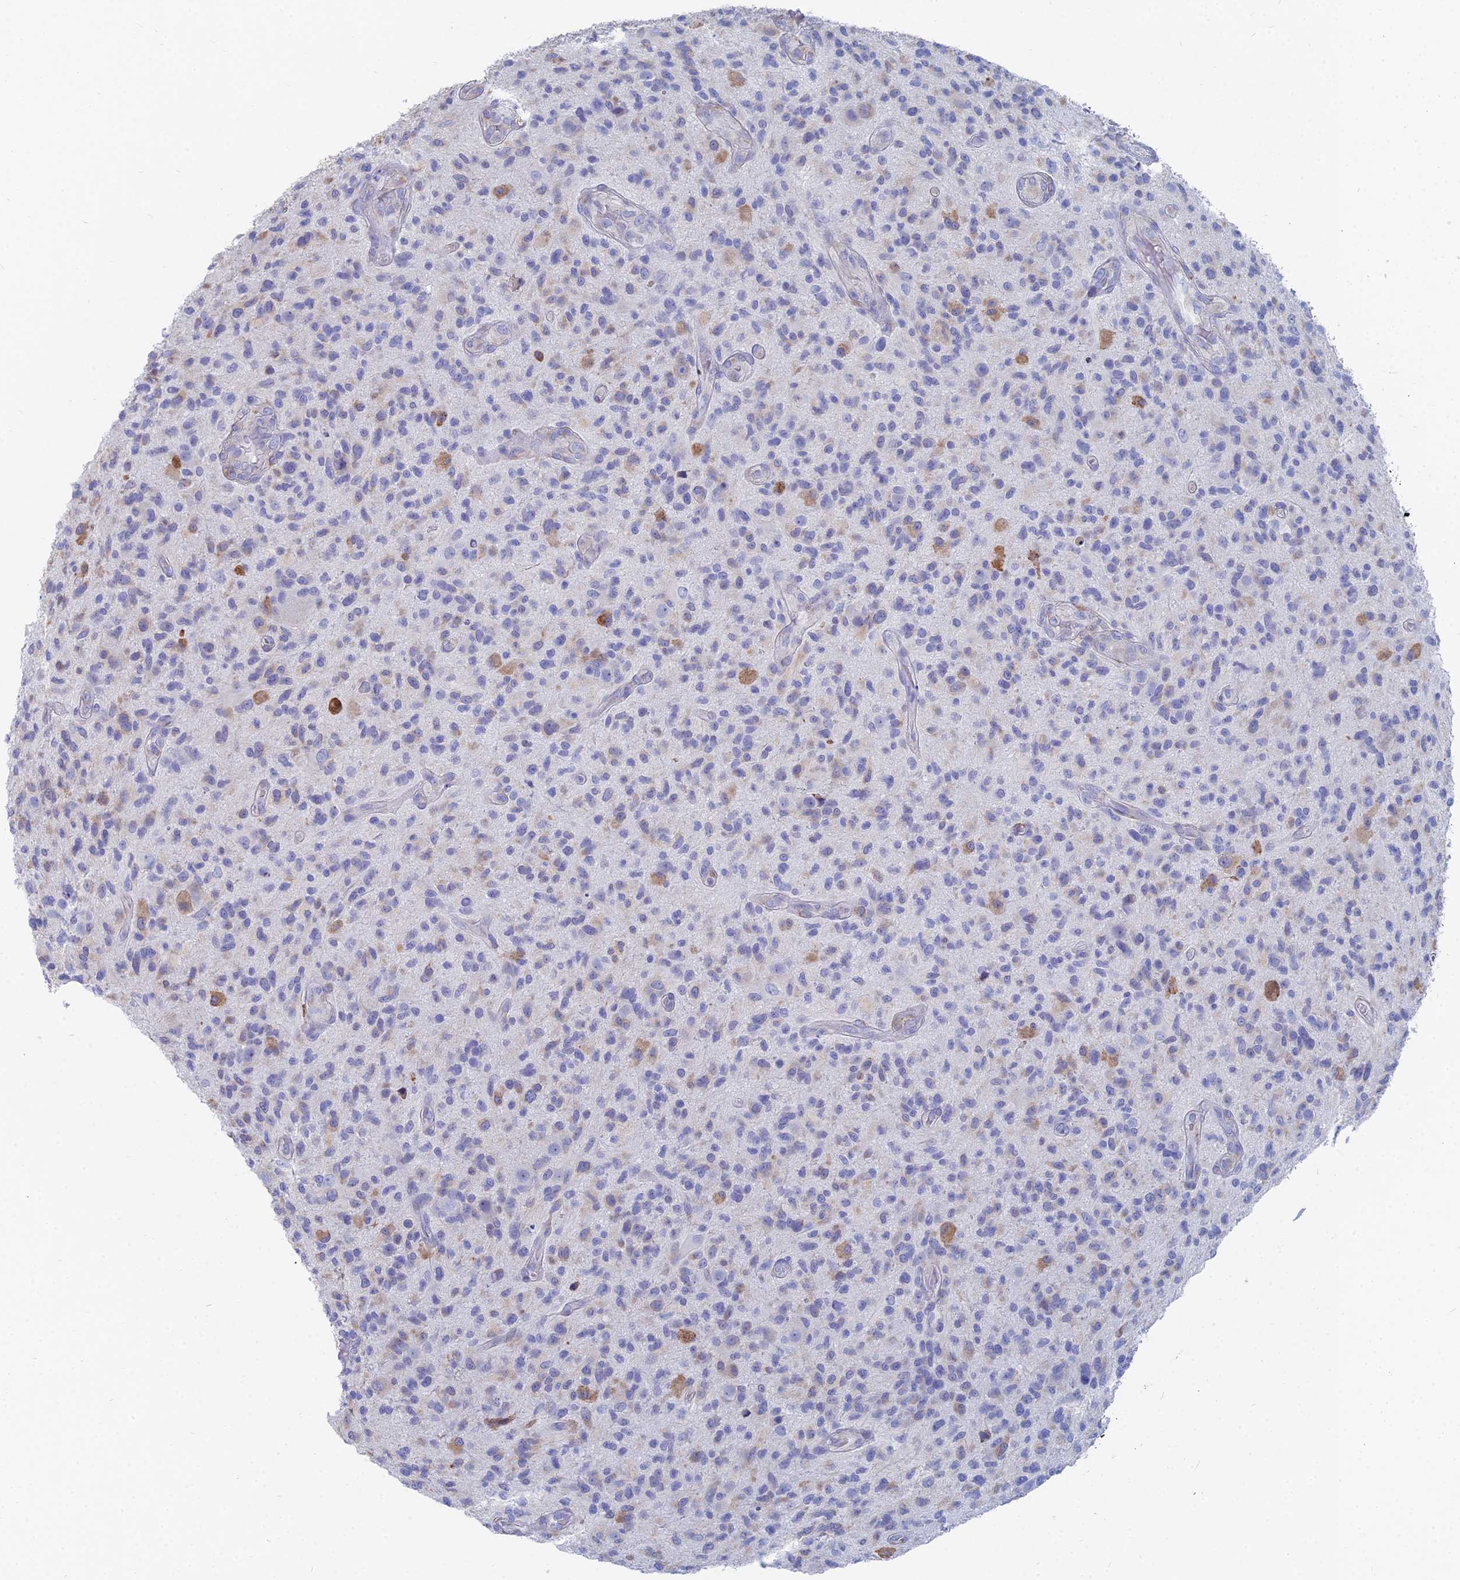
{"staining": {"intensity": "negative", "quantity": "none", "location": "none"}, "tissue": "glioma", "cell_type": "Tumor cells", "image_type": "cancer", "snomed": [{"axis": "morphology", "description": "Glioma, malignant, High grade"}, {"axis": "topography", "description": "Brain"}], "caption": "High power microscopy image of an immunohistochemistry (IHC) micrograph of malignant glioma (high-grade), revealing no significant expression in tumor cells. (Immunohistochemistry (ihc), brightfield microscopy, high magnification).", "gene": "TNNT3", "patient": {"sex": "male", "age": 47}}